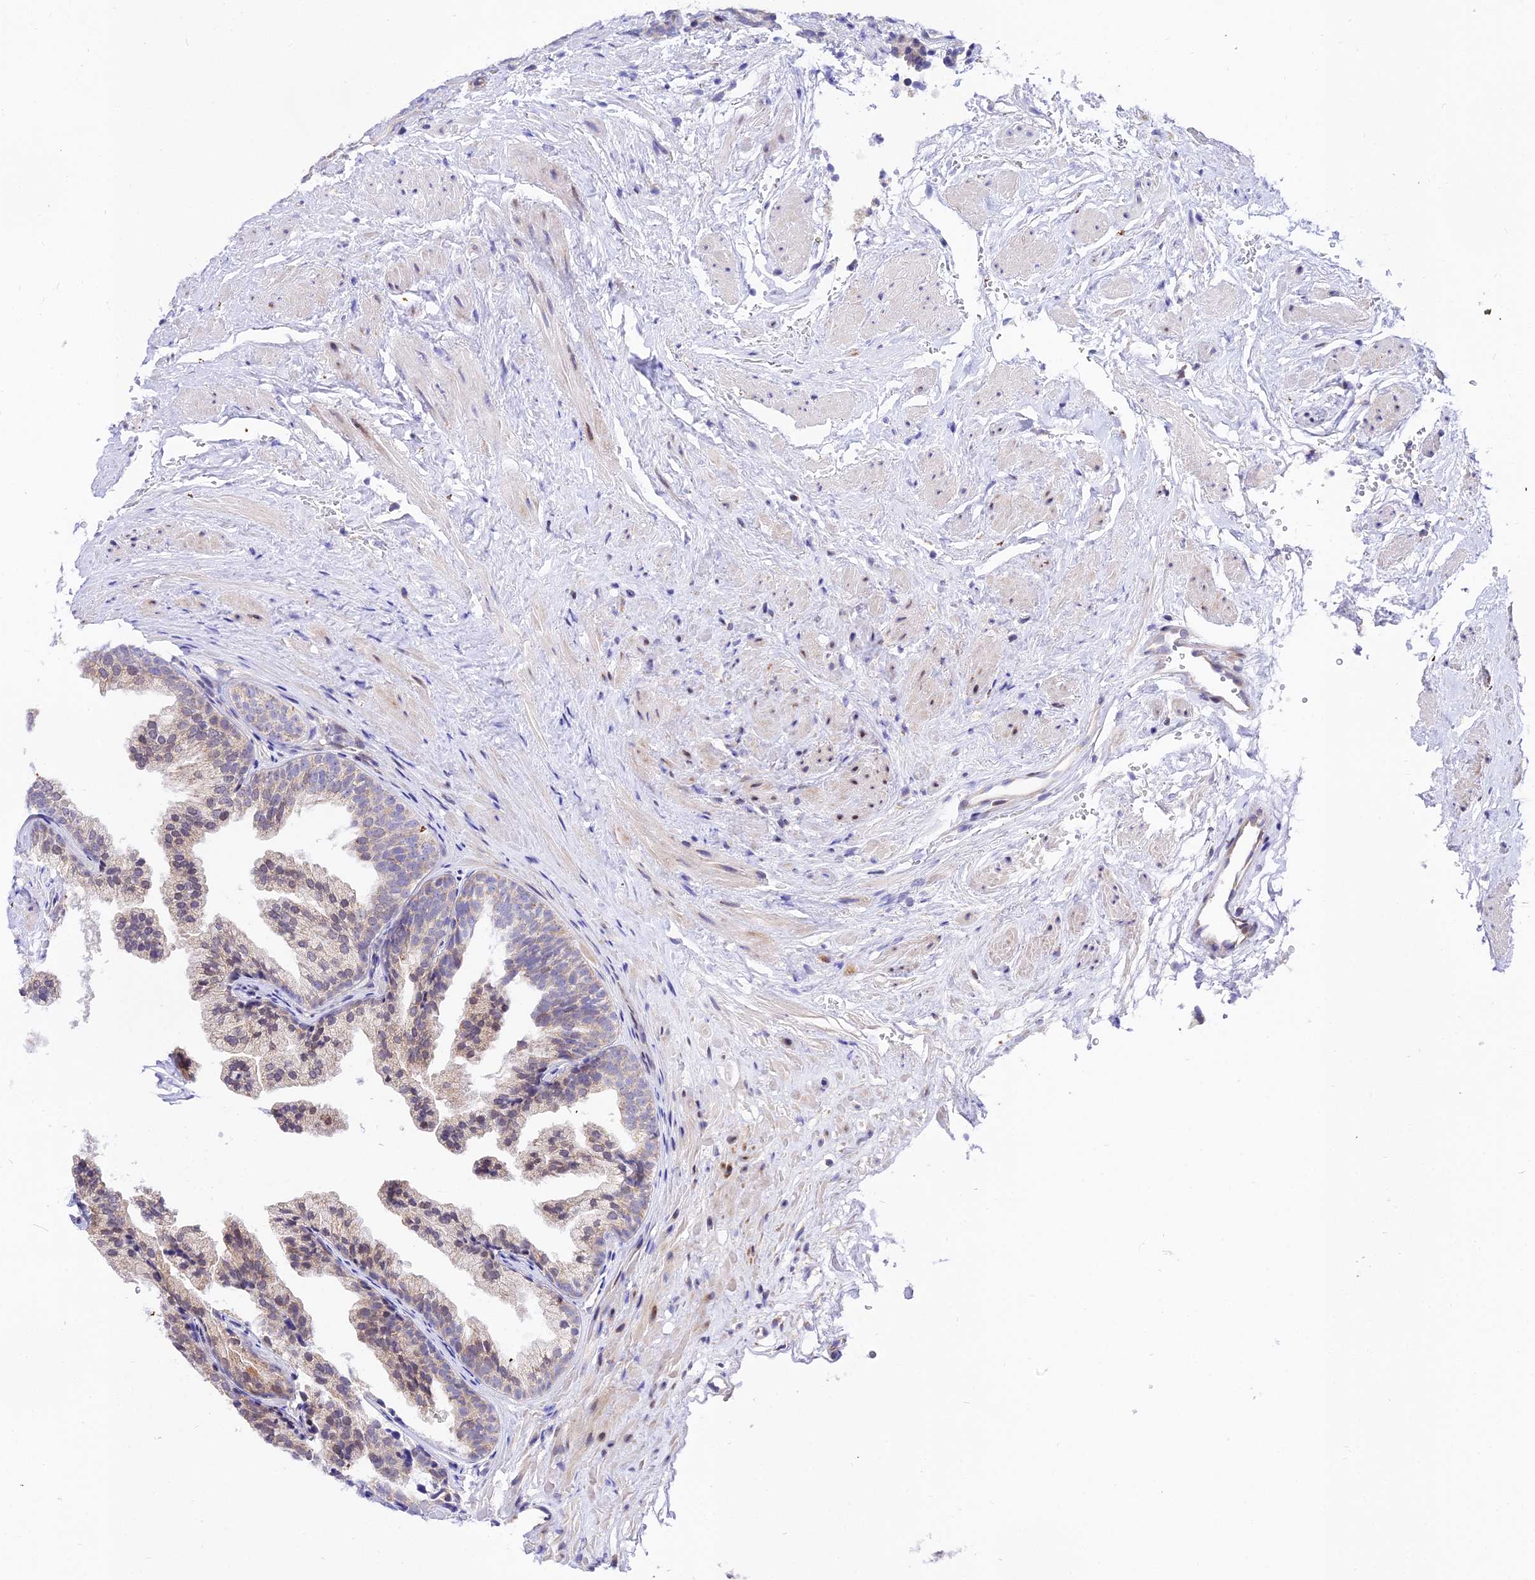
{"staining": {"intensity": "weak", "quantity": "<25%", "location": "cytoplasmic/membranous"}, "tissue": "prostate", "cell_type": "Glandular cells", "image_type": "normal", "snomed": [{"axis": "morphology", "description": "Normal tissue, NOS"}, {"axis": "topography", "description": "Prostate"}], "caption": "Histopathology image shows no protein positivity in glandular cells of normal prostate.", "gene": "ATP5PB", "patient": {"sex": "male", "age": 76}}